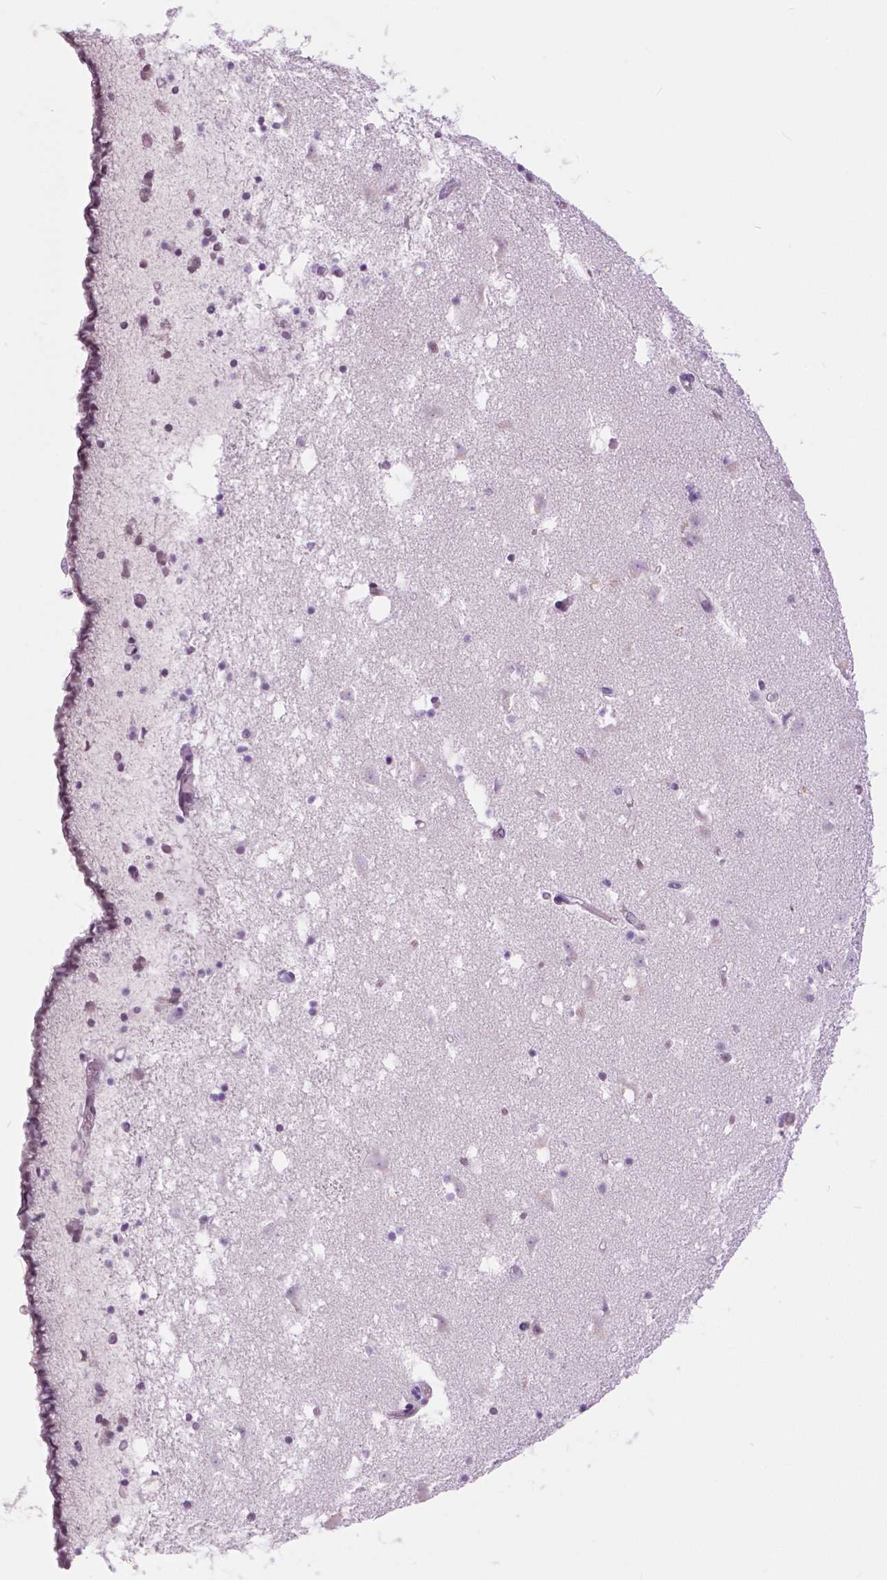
{"staining": {"intensity": "negative", "quantity": "none", "location": "none"}, "tissue": "caudate", "cell_type": "Glial cells", "image_type": "normal", "snomed": [{"axis": "morphology", "description": "Normal tissue, NOS"}, {"axis": "topography", "description": "Lateral ventricle wall"}], "caption": "Immunohistochemistry micrograph of benign caudate stained for a protein (brown), which displays no expression in glial cells.", "gene": "MYOM1", "patient": {"sex": "female", "age": 42}}